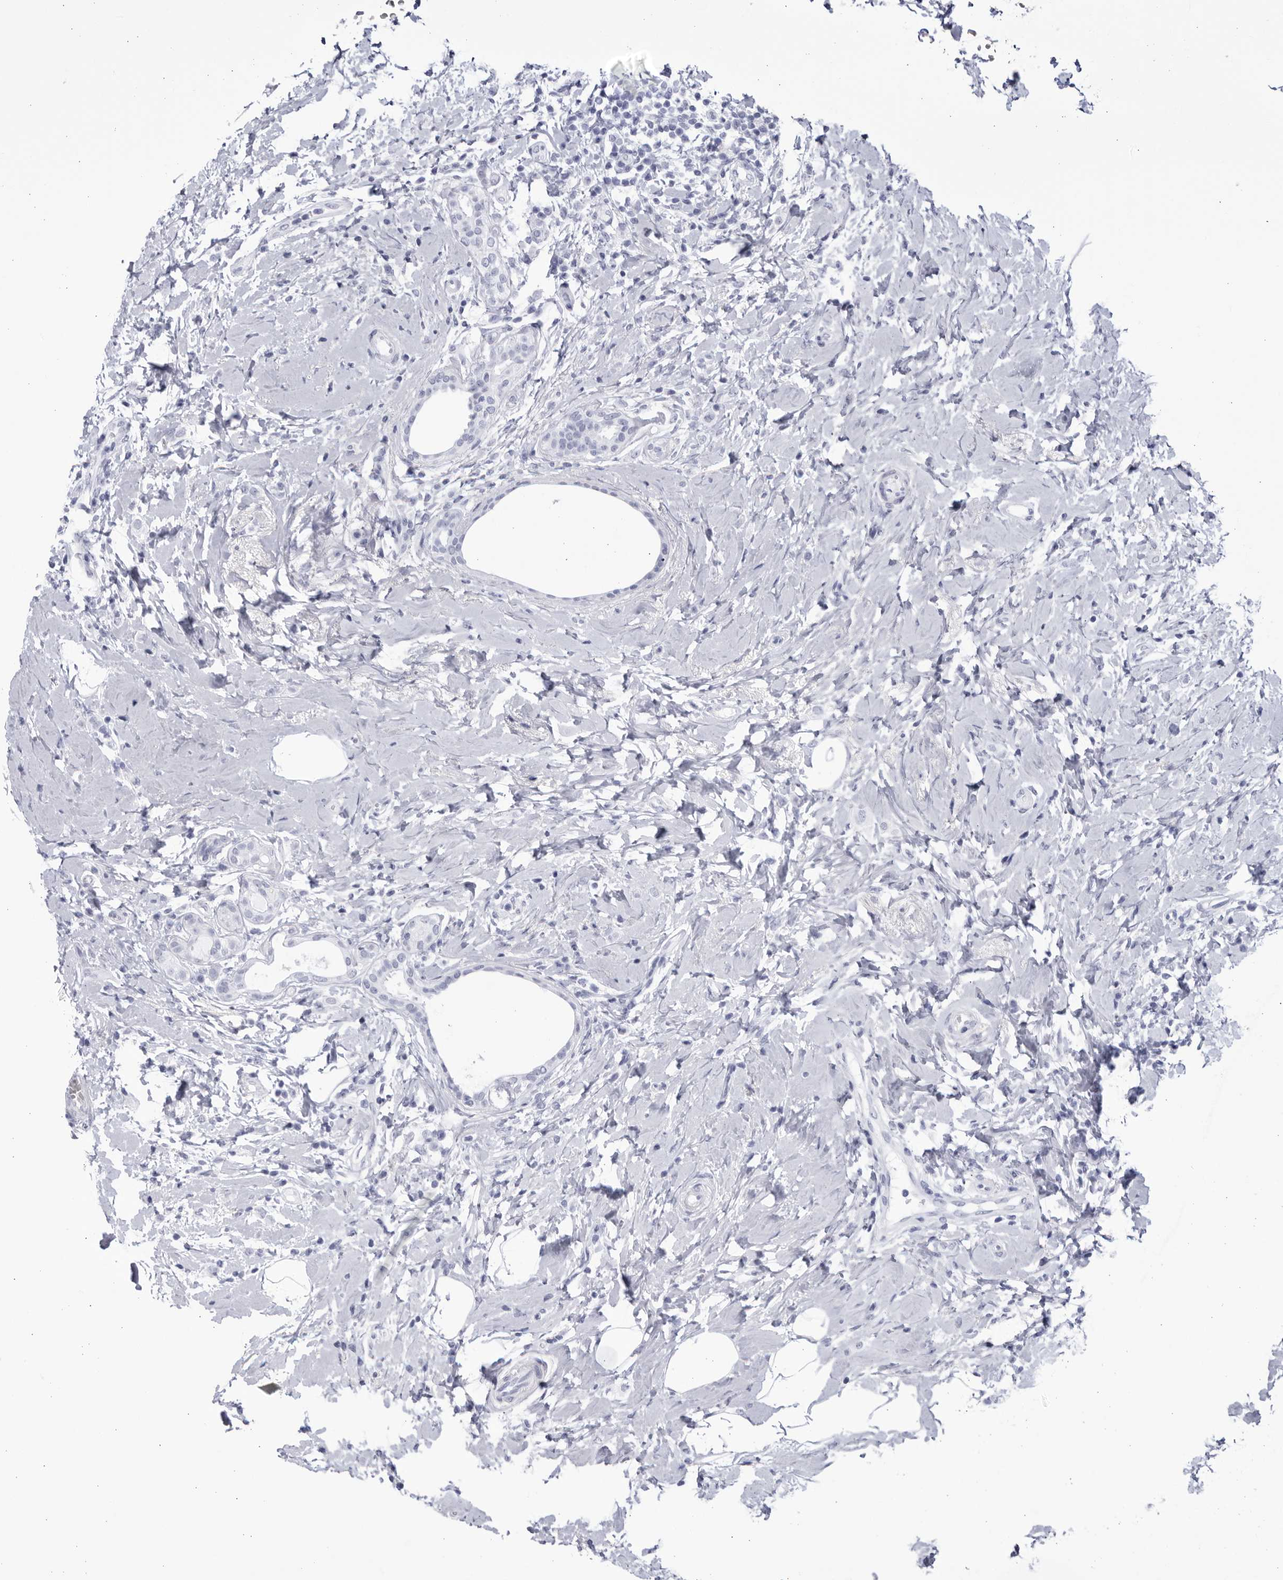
{"staining": {"intensity": "negative", "quantity": "none", "location": "none"}, "tissue": "breast cancer", "cell_type": "Tumor cells", "image_type": "cancer", "snomed": [{"axis": "morphology", "description": "Lobular carcinoma"}, {"axis": "topography", "description": "Breast"}], "caption": "The immunohistochemistry histopathology image has no significant staining in tumor cells of breast lobular carcinoma tissue. (DAB (3,3'-diaminobenzidine) immunohistochemistry visualized using brightfield microscopy, high magnification).", "gene": "CCDC181", "patient": {"sex": "female", "age": 47}}